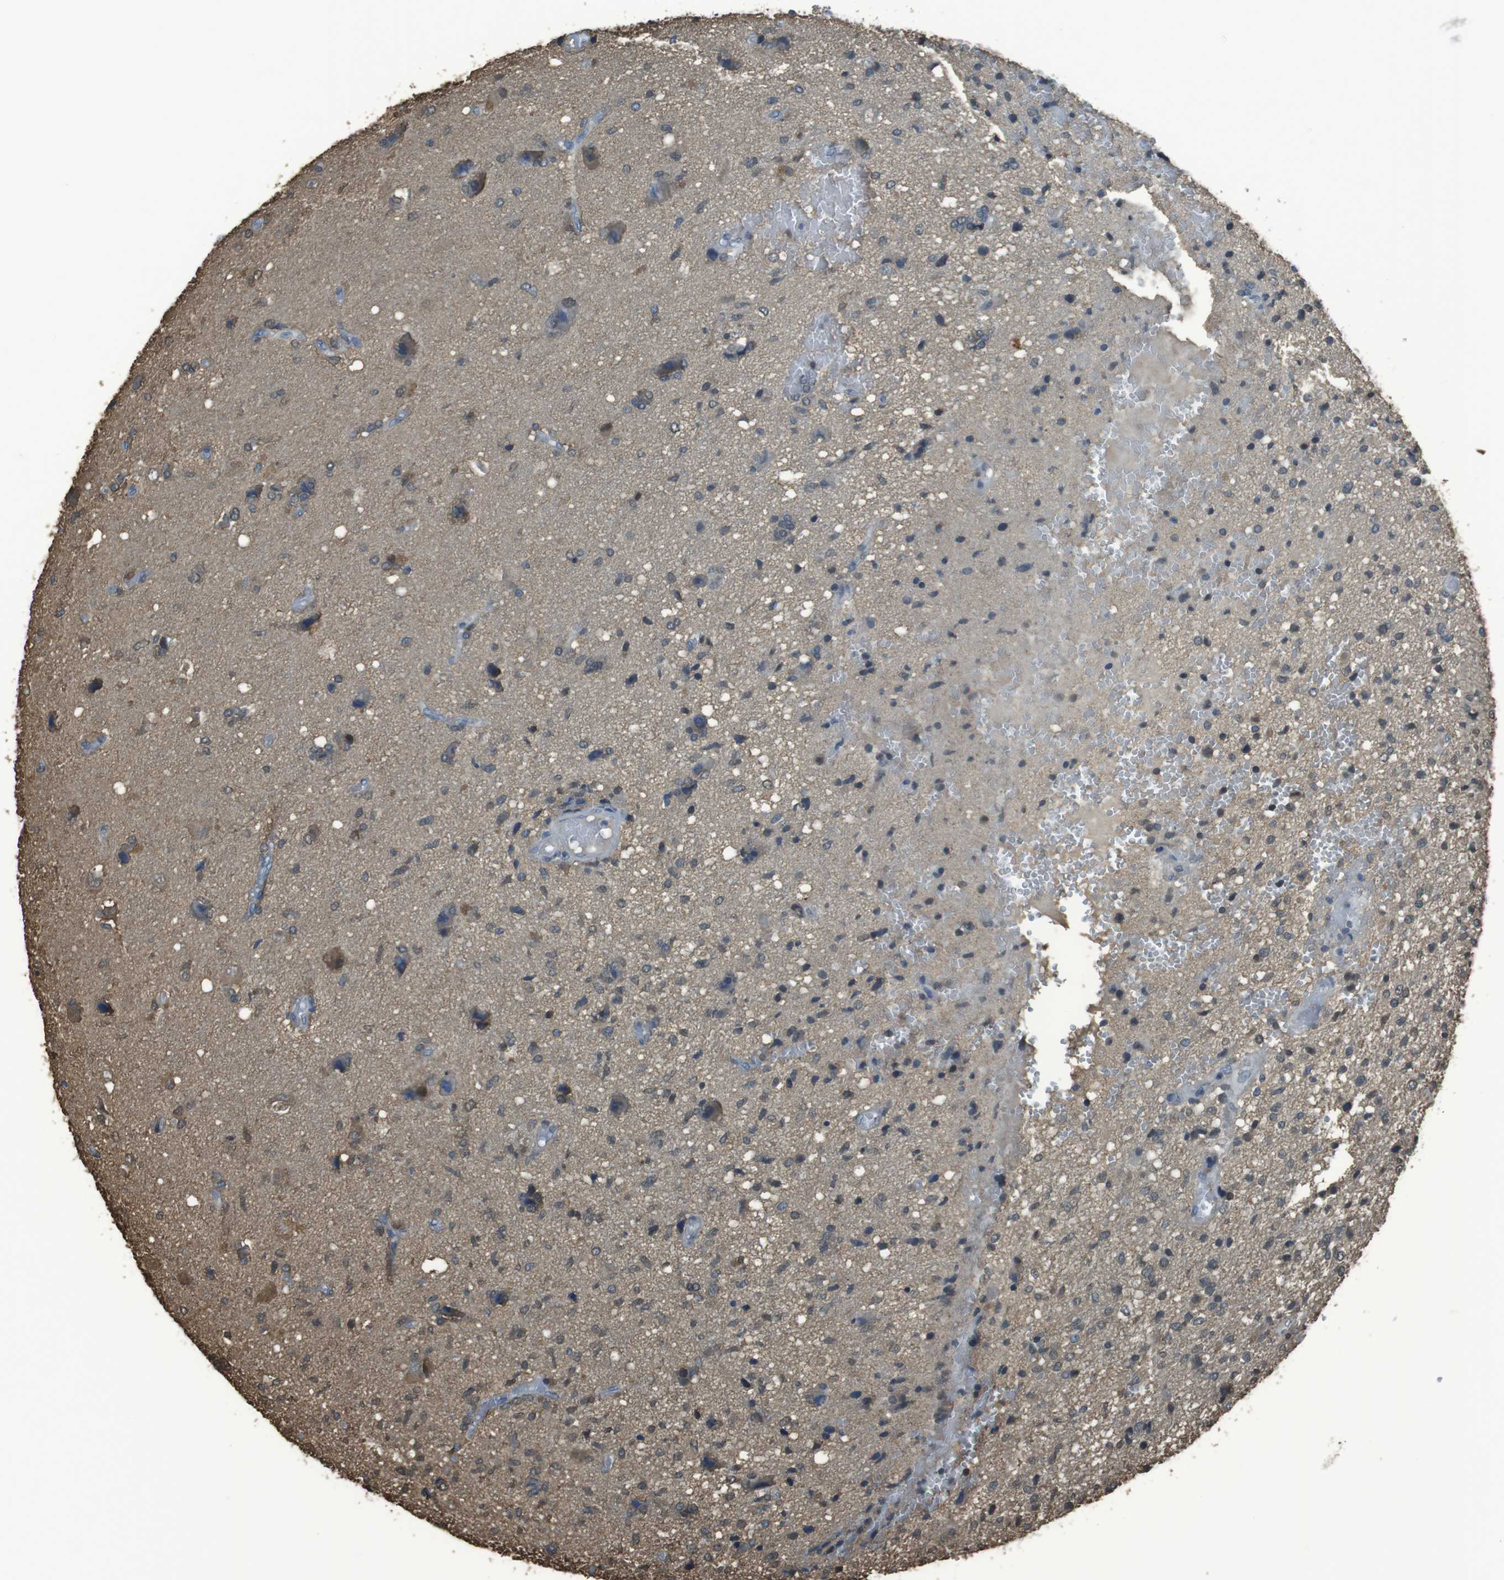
{"staining": {"intensity": "negative", "quantity": "none", "location": "none"}, "tissue": "glioma", "cell_type": "Tumor cells", "image_type": "cancer", "snomed": [{"axis": "morphology", "description": "Glioma, malignant, High grade"}, {"axis": "topography", "description": "Brain"}], "caption": "Immunohistochemical staining of human malignant glioma (high-grade) reveals no significant staining in tumor cells.", "gene": "TWSG1", "patient": {"sex": "female", "age": 59}}